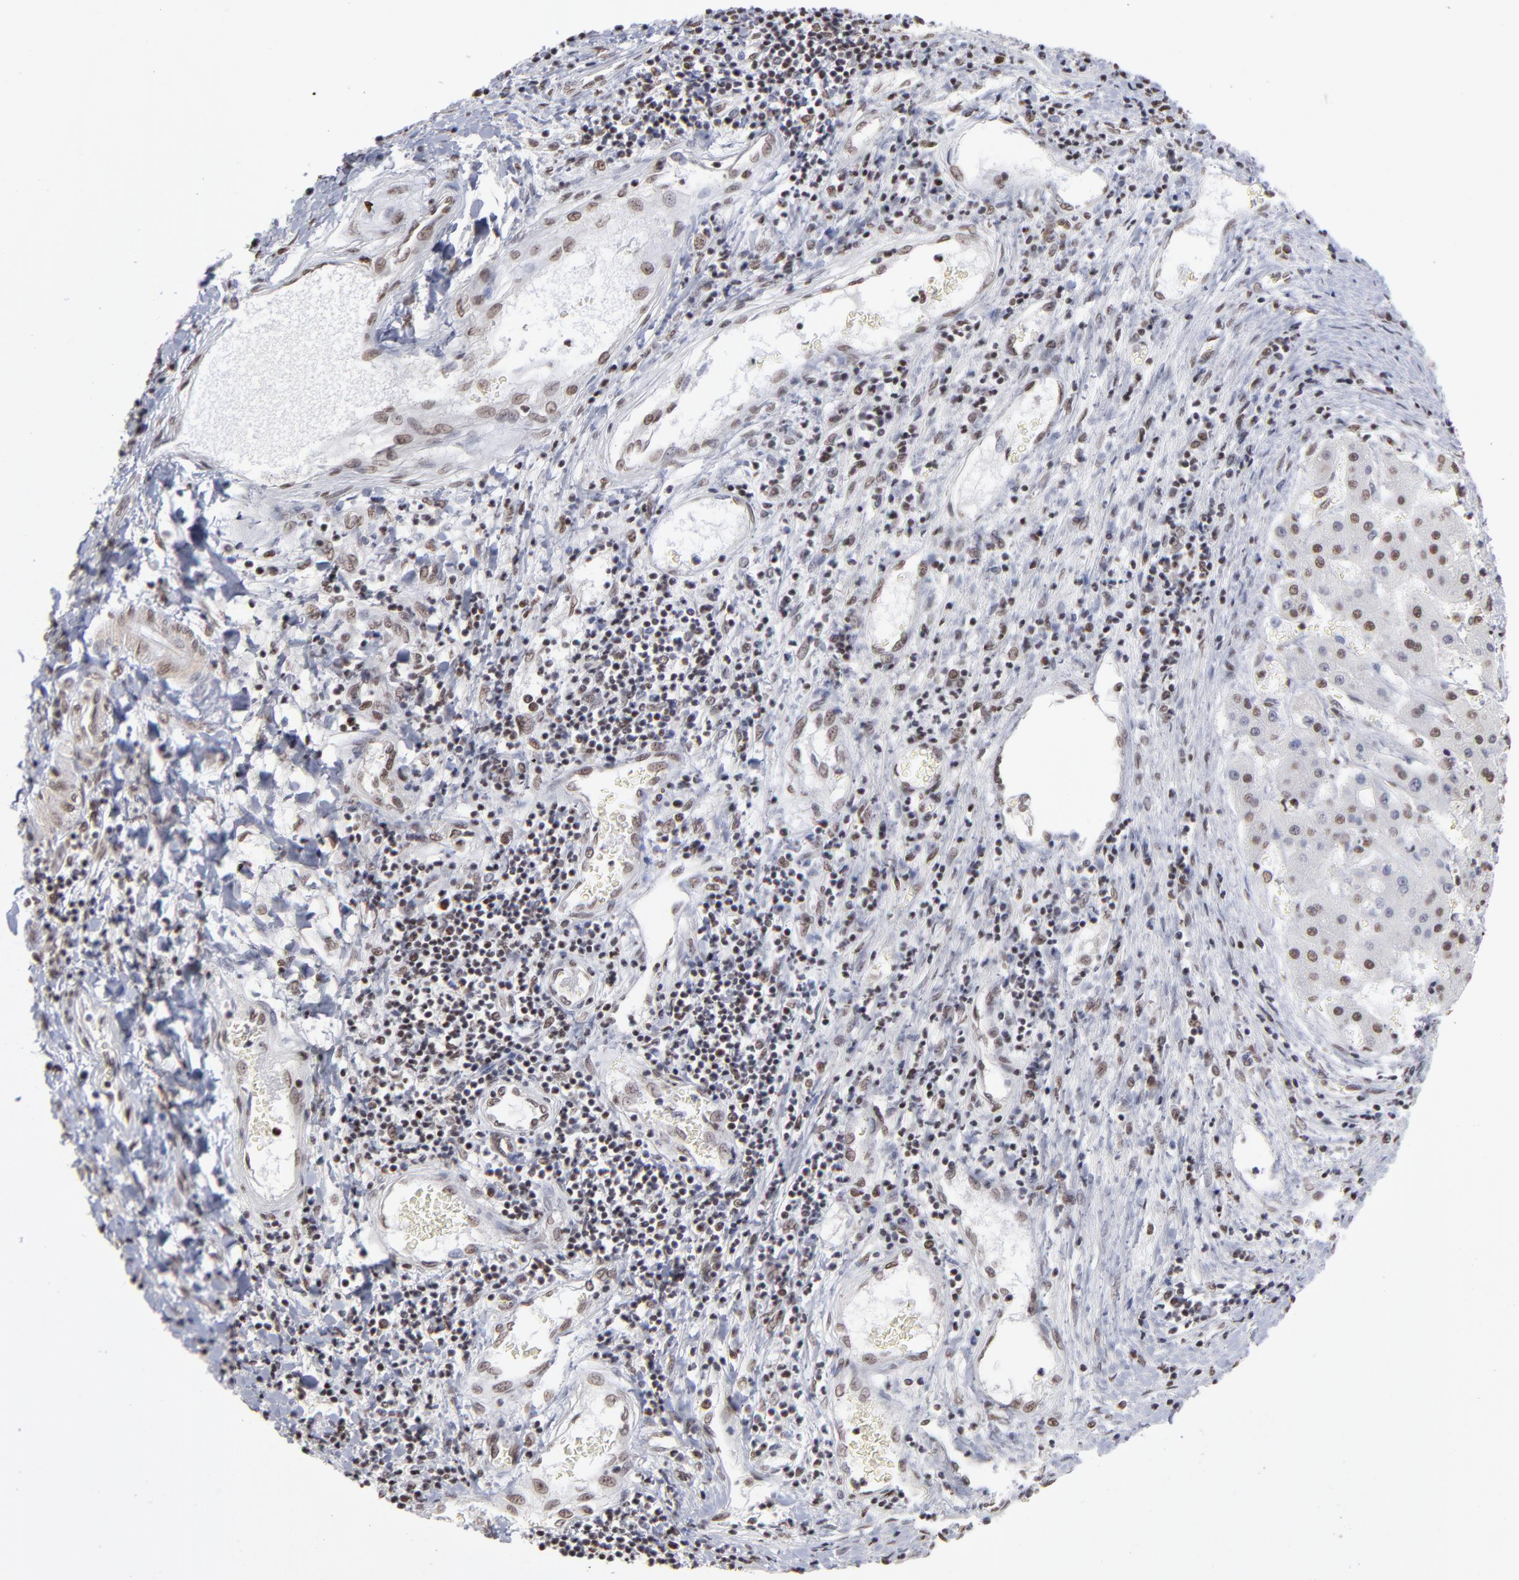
{"staining": {"intensity": "moderate", "quantity": "<25%", "location": "nuclear"}, "tissue": "liver cancer", "cell_type": "Tumor cells", "image_type": "cancer", "snomed": [{"axis": "morphology", "description": "Carcinoma, Hepatocellular, NOS"}, {"axis": "topography", "description": "Liver"}], "caption": "This image demonstrates liver cancer (hepatocellular carcinoma) stained with IHC to label a protein in brown. The nuclear of tumor cells show moderate positivity for the protein. Nuclei are counter-stained blue.", "gene": "ZNF3", "patient": {"sex": "male", "age": 24}}